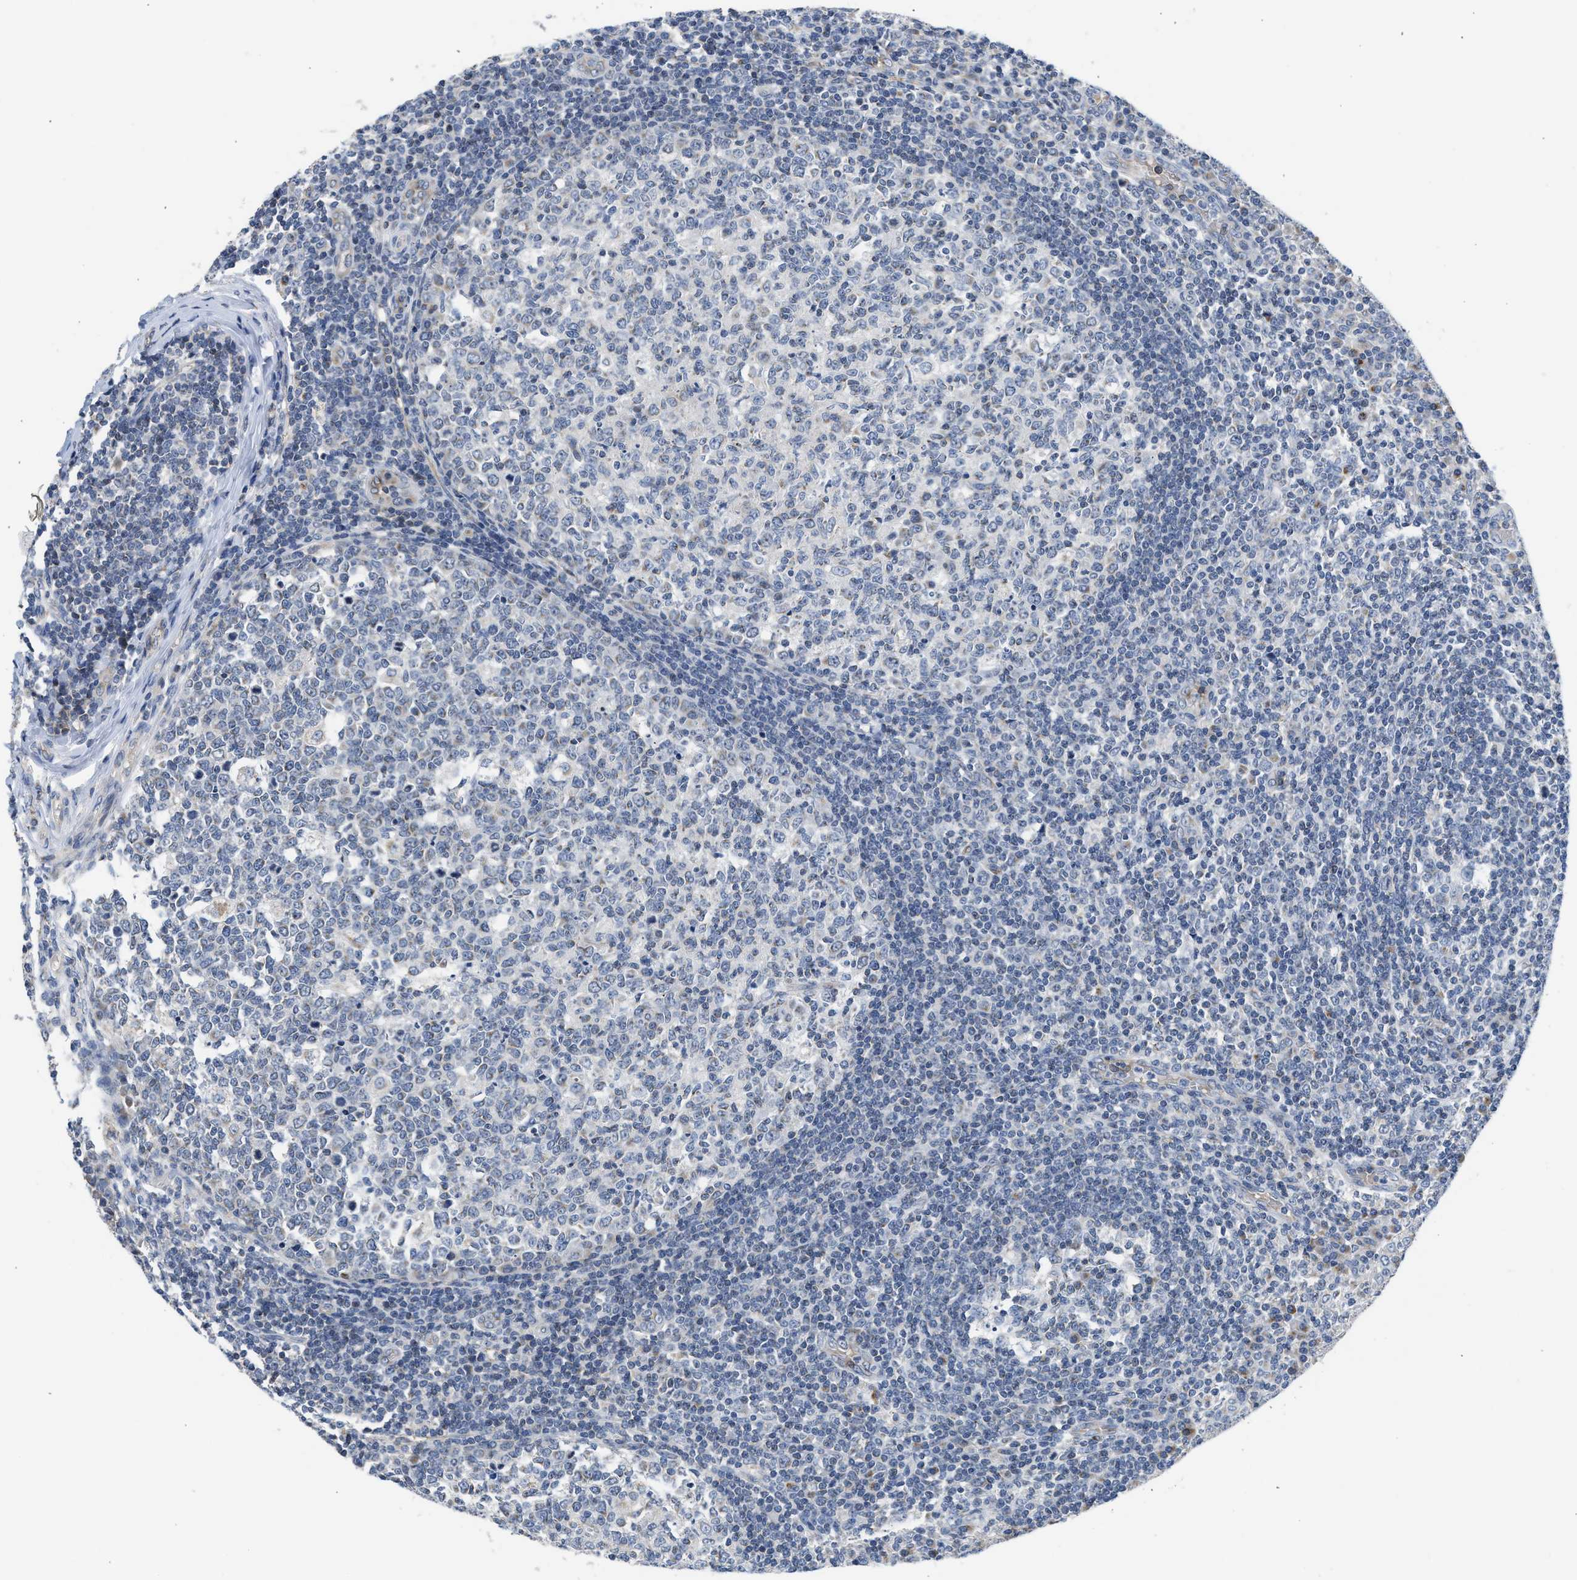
{"staining": {"intensity": "negative", "quantity": "none", "location": "none"}, "tissue": "tonsil", "cell_type": "Germinal center cells", "image_type": "normal", "snomed": [{"axis": "morphology", "description": "Normal tissue, NOS"}, {"axis": "topography", "description": "Tonsil"}], "caption": "Germinal center cells are negative for protein expression in unremarkable human tonsil. (DAB (3,3'-diaminobenzidine) IHC with hematoxylin counter stain).", "gene": "PIM1", "patient": {"sex": "female", "age": 19}}